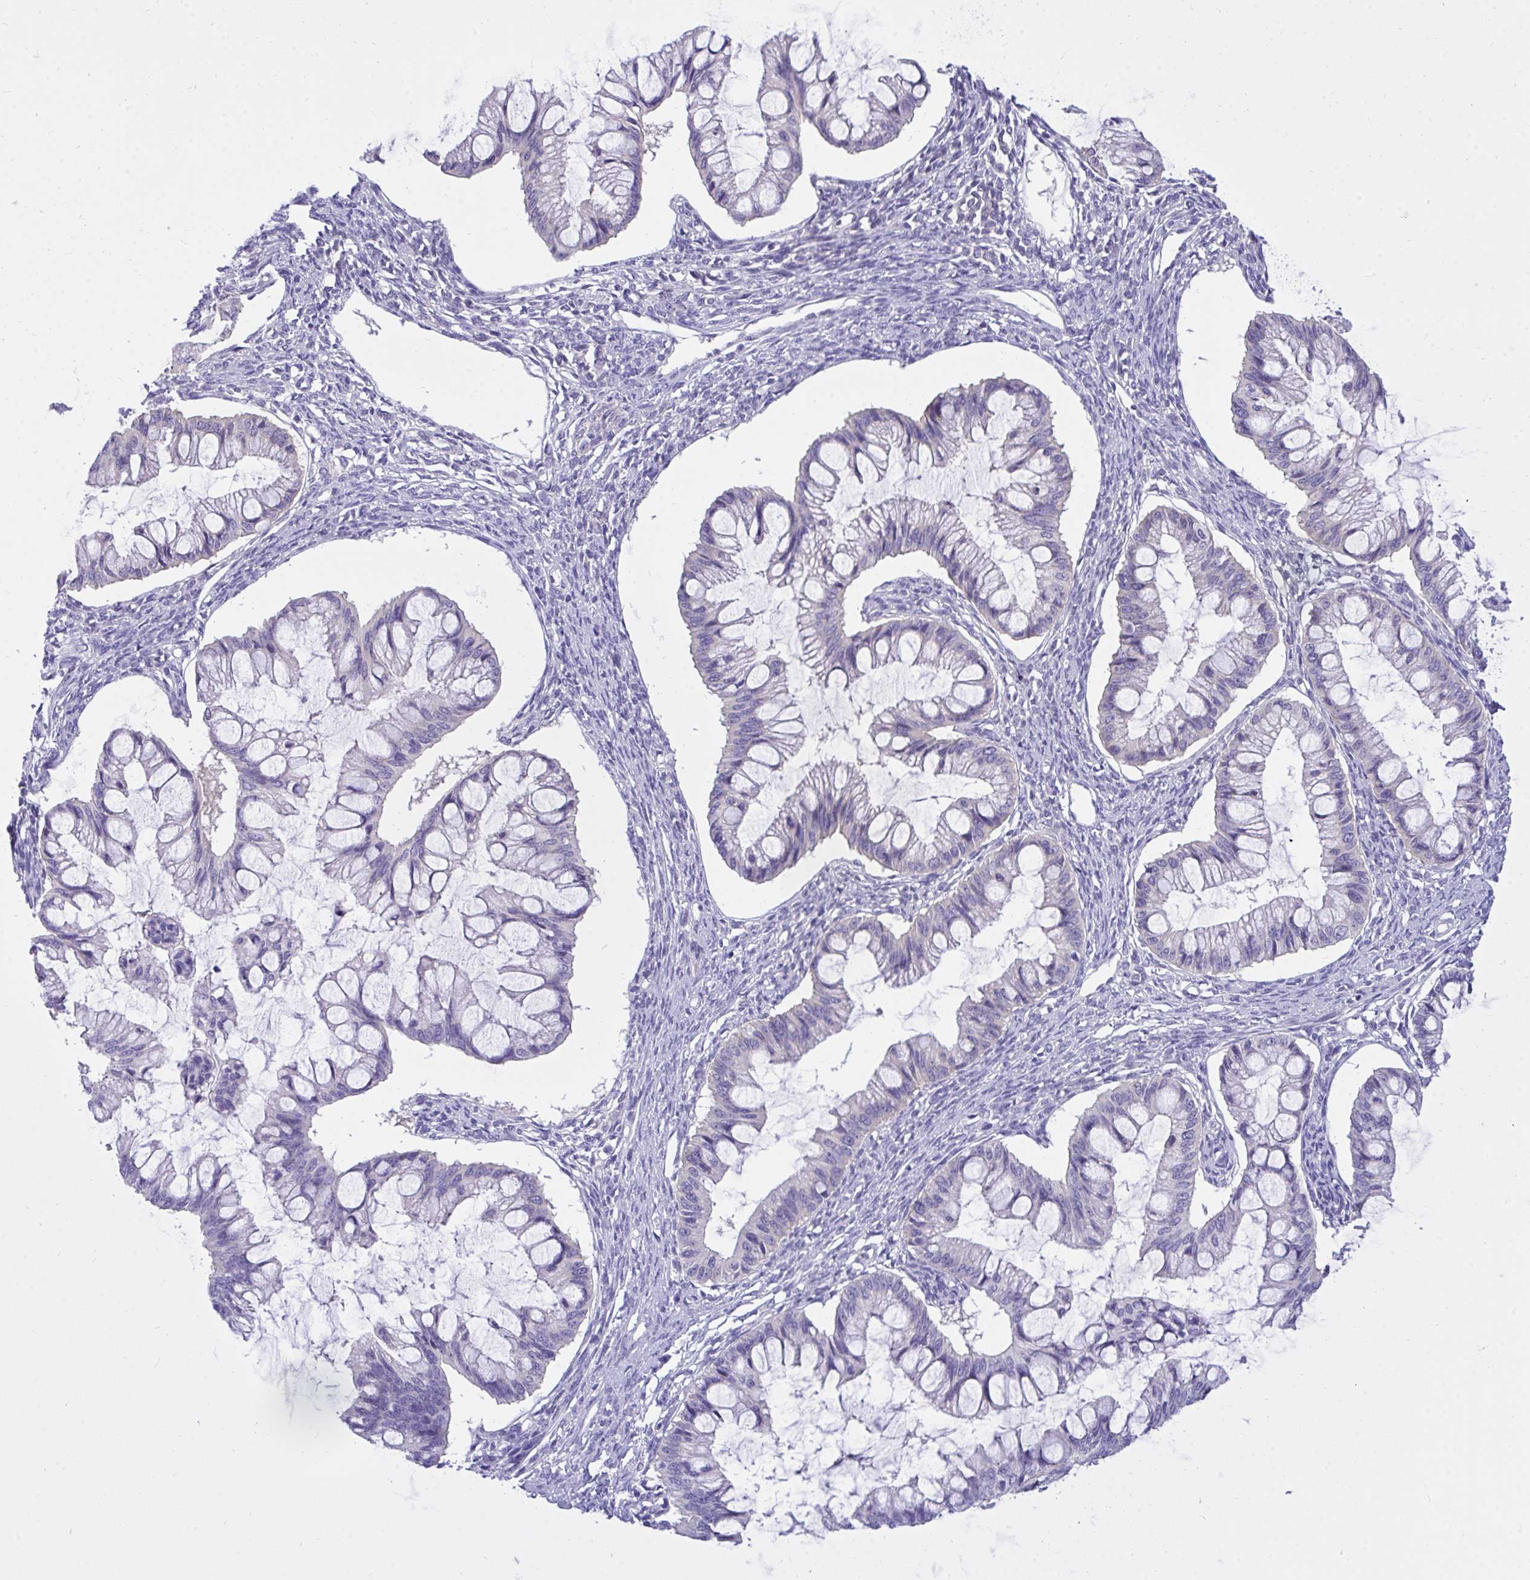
{"staining": {"intensity": "negative", "quantity": "none", "location": "none"}, "tissue": "ovarian cancer", "cell_type": "Tumor cells", "image_type": "cancer", "snomed": [{"axis": "morphology", "description": "Cystadenocarcinoma, mucinous, NOS"}, {"axis": "topography", "description": "Ovary"}], "caption": "Immunohistochemistry (IHC) histopathology image of human ovarian cancer (mucinous cystadenocarcinoma) stained for a protein (brown), which shows no expression in tumor cells.", "gene": "TLN2", "patient": {"sex": "female", "age": 73}}